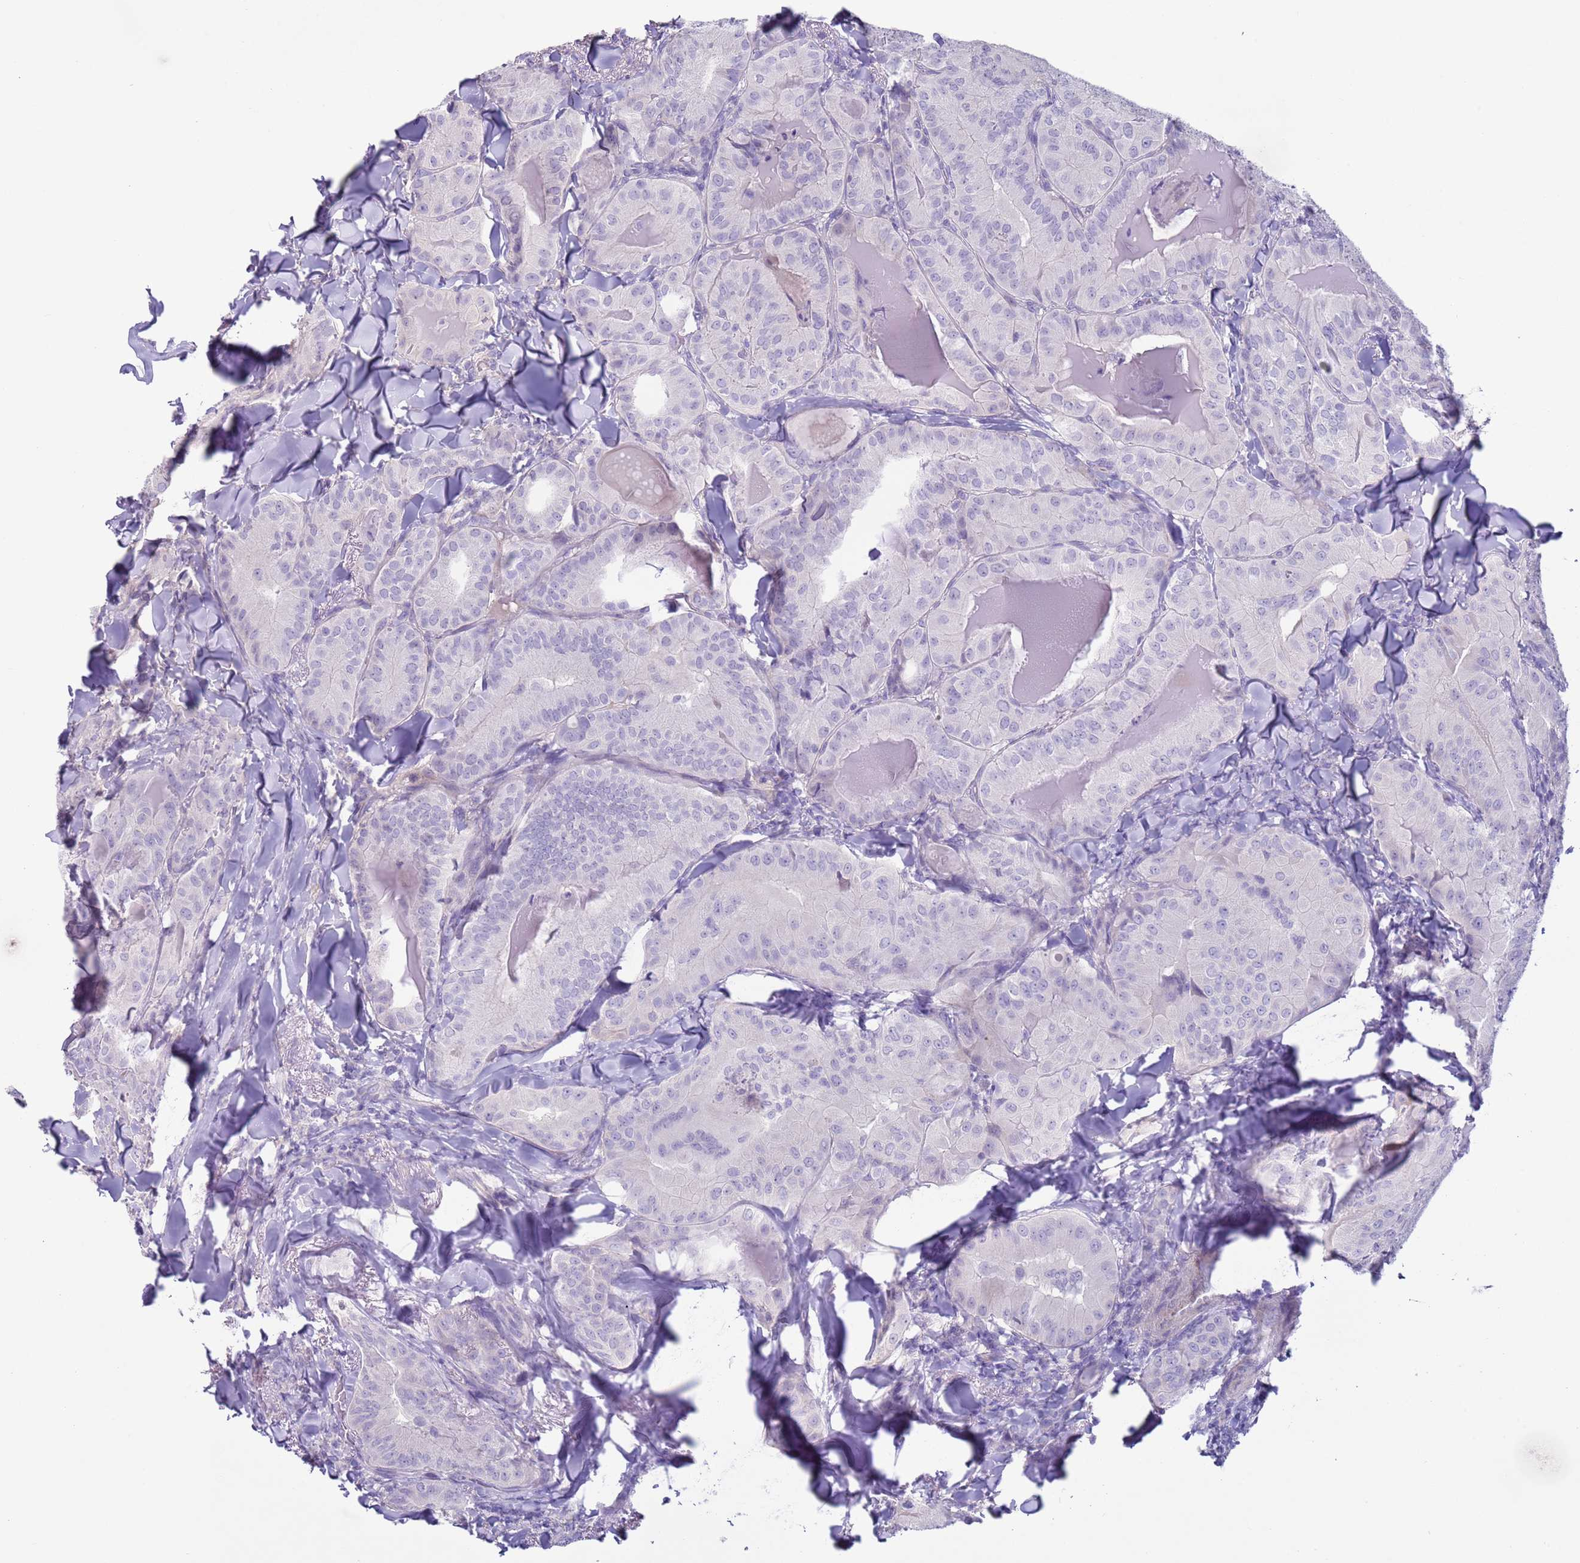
{"staining": {"intensity": "negative", "quantity": "none", "location": "none"}, "tissue": "thyroid cancer", "cell_type": "Tumor cells", "image_type": "cancer", "snomed": [{"axis": "morphology", "description": "Papillary adenocarcinoma, NOS"}, {"axis": "topography", "description": "Thyroid gland"}], "caption": "Thyroid papillary adenocarcinoma was stained to show a protein in brown. There is no significant positivity in tumor cells. The staining is performed using DAB brown chromogen with nuclei counter-stained in using hematoxylin.", "gene": "NPAP1", "patient": {"sex": "female", "age": 68}}